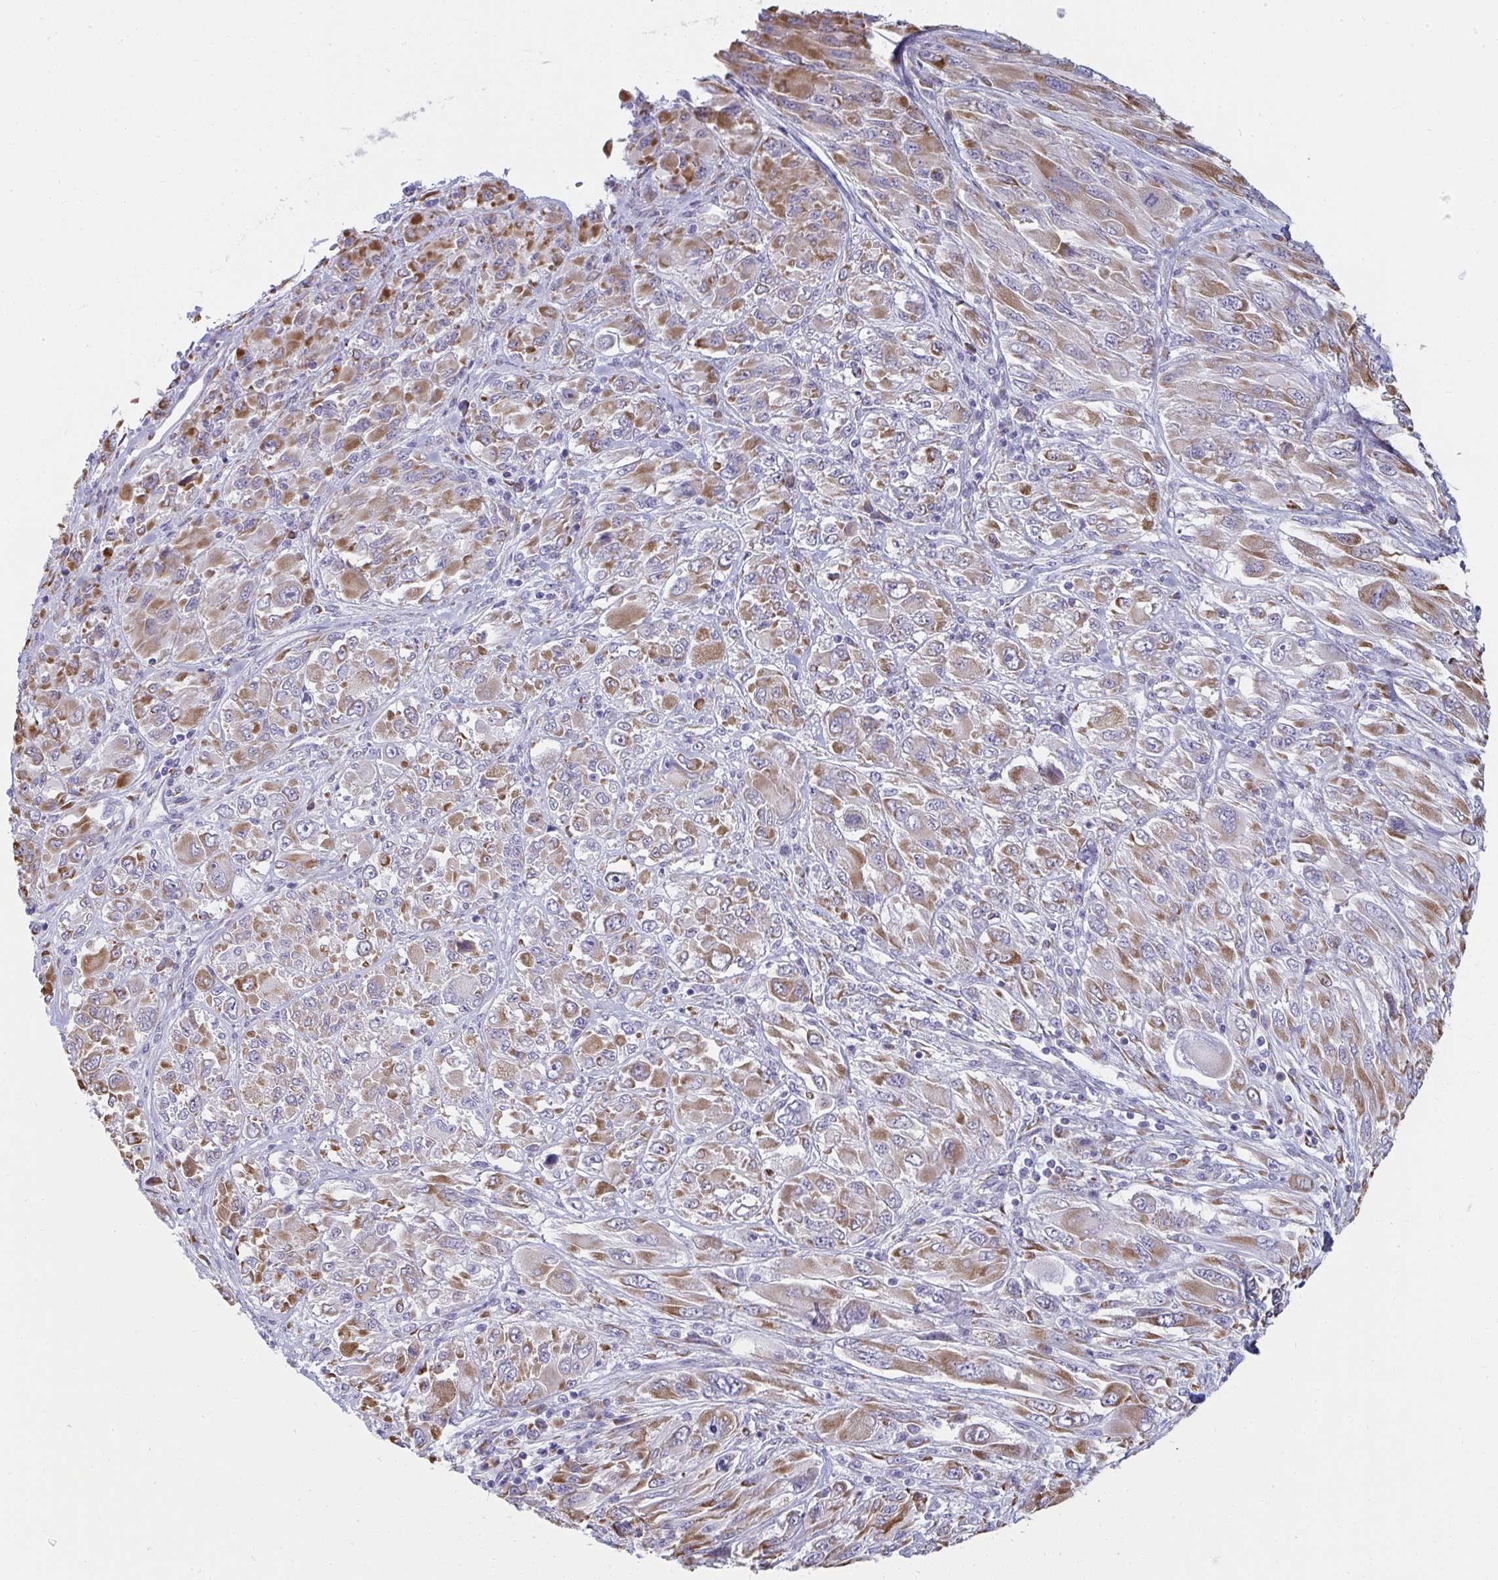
{"staining": {"intensity": "moderate", "quantity": ">75%", "location": "cytoplasmic/membranous"}, "tissue": "melanoma", "cell_type": "Tumor cells", "image_type": "cancer", "snomed": [{"axis": "morphology", "description": "Malignant melanoma, NOS"}, {"axis": "topography", "description": "Skin"}], "caption": "High-magnification brightfield microscopy of malignant melanoma stained with DAB (brown) and counterstained with hematoxylin (blue). tumor cells exhibit moderate cytoplasmic/membranous staining is identified in about>75% of cells.", "gene": "SHROOM1", "patient": {"sex": "female", "age": 91}}